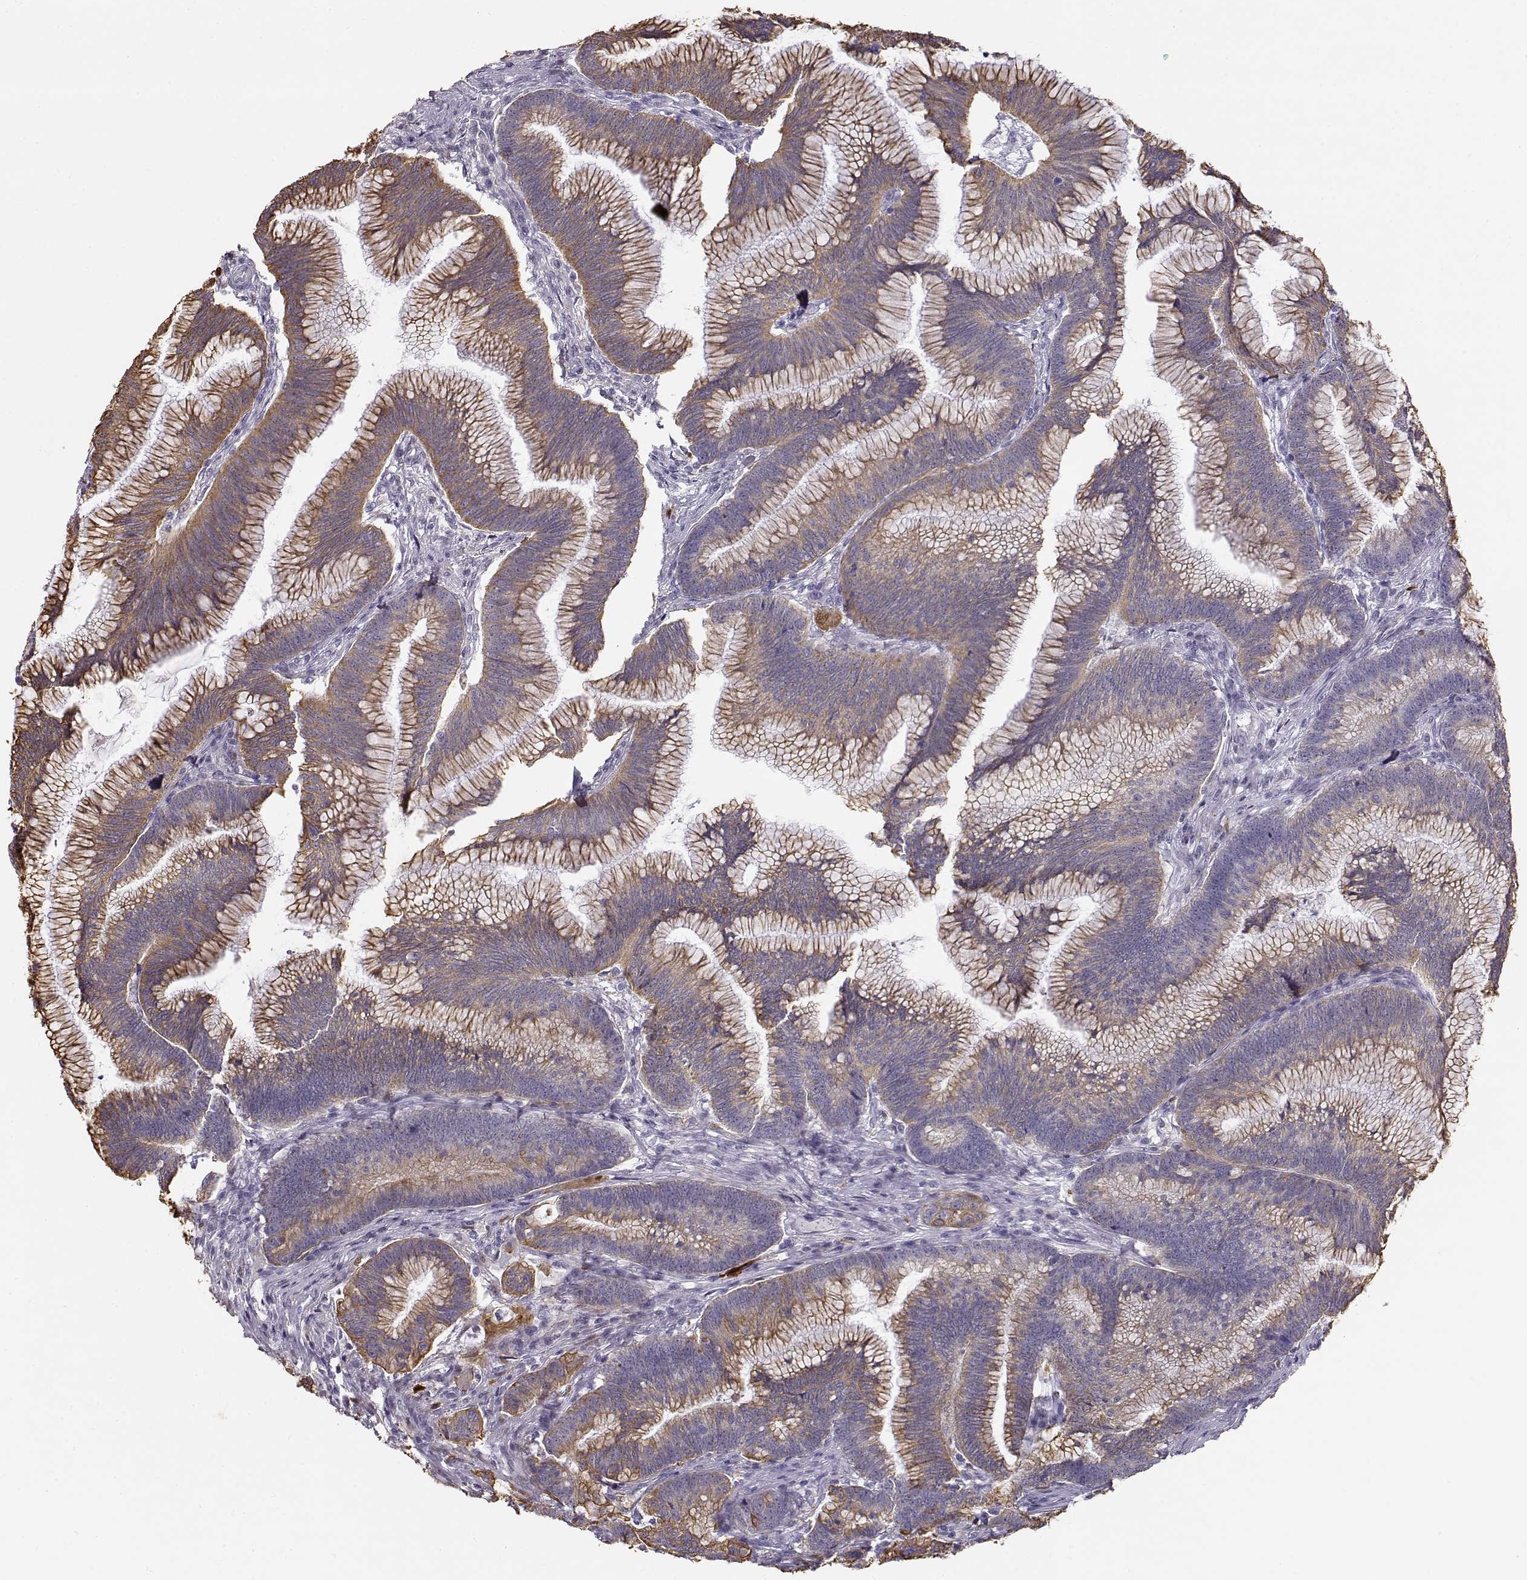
{"staining": {"intensity": "moderate", "quantity": ">75%", "location": "cytoplasmic/membranous"}, "tissue": "colorectal cancer", "cell_type": "Tumor cells", "image_type": "cancer", "snomed": [{"axis": "morphology", "description": "Adenocarcinoma, NOS"}, {"axis": "topography", "description": "Colon"}], "caption": "Protein expression analysis of human colorectal adenocarcinoma reveals moderate cytoplasmic/membranous positivity in approximately >75% of tumor cells.", "gene": "S100B", "patient": {"sex": "female", "age": 78}}